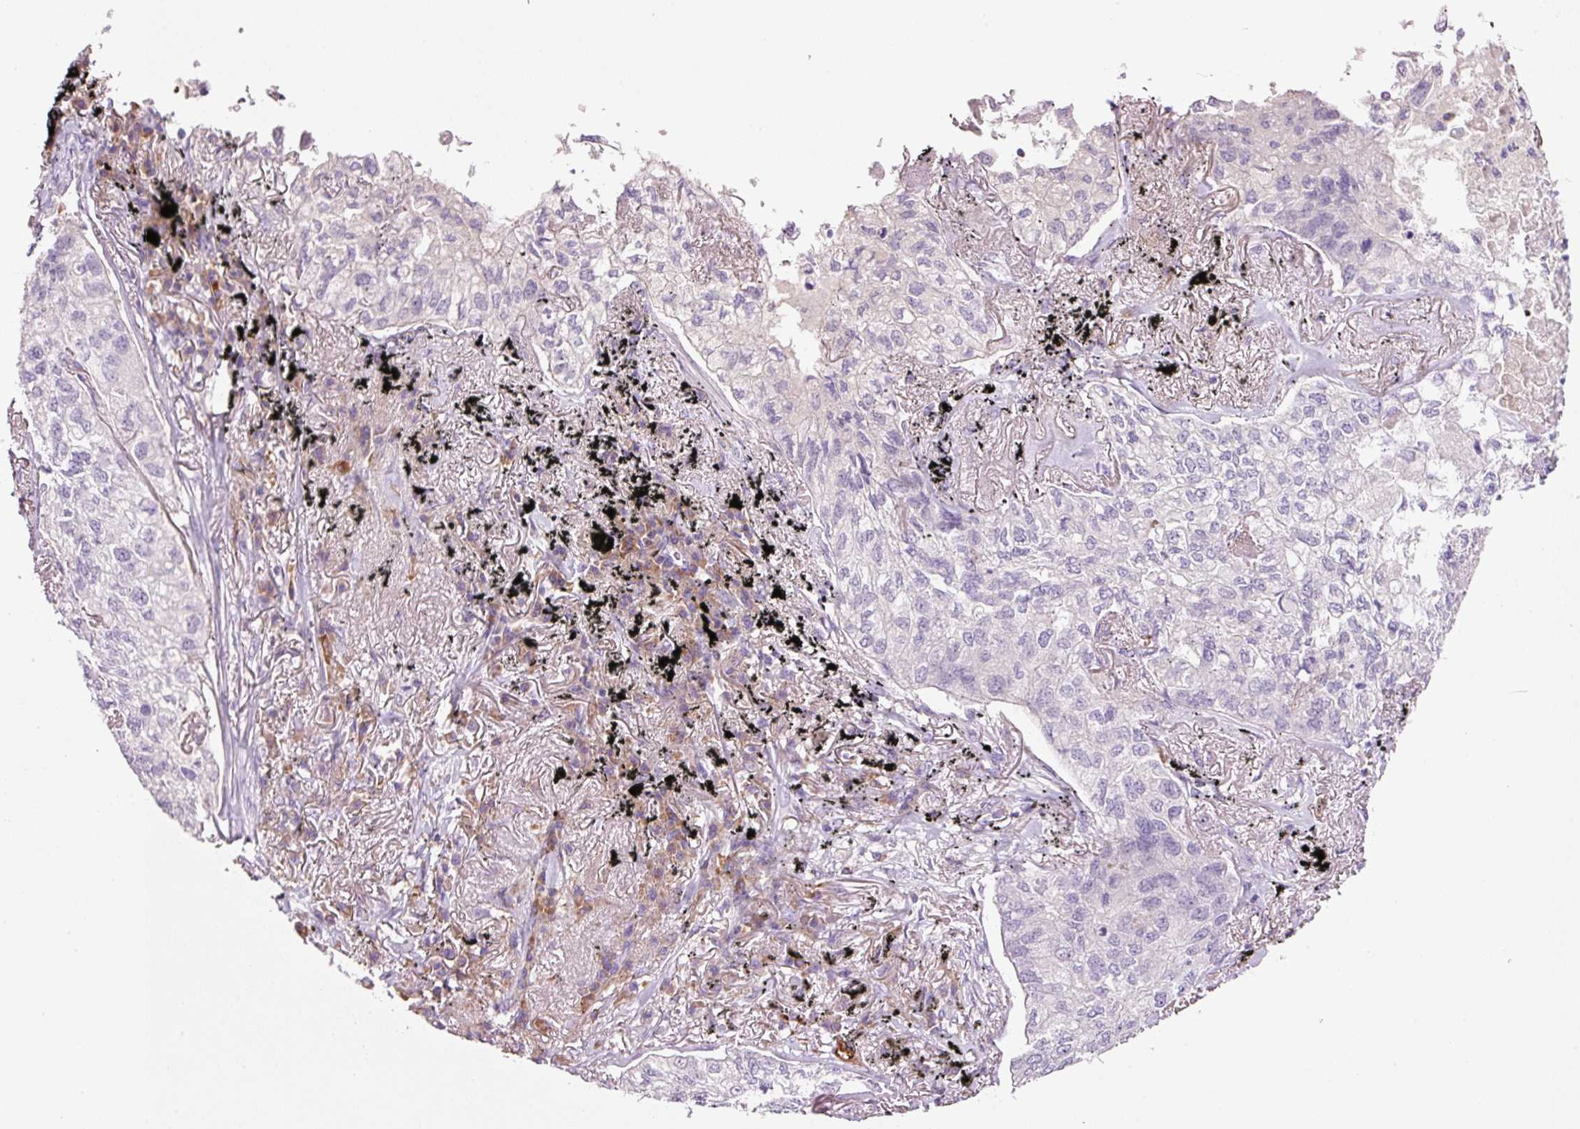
{"staining": {"intensity": "negative", "quantity": "none", "location": "none"}, "tissue": "lung cancer", "cell_type": "Tumor cells", "image_type": "cancer", "snomed": [{"axis": "morphology", "description": "Adenocarcinoma, NOS"}, {"axis": "topography", "description": "Lung"}], "caption": "IHC of human lung cancer (adenocarcinoma) reveals no positivity in tumor cells.", "gene": "TENT5C", "patient": {"sex": "male", "age": 65}}